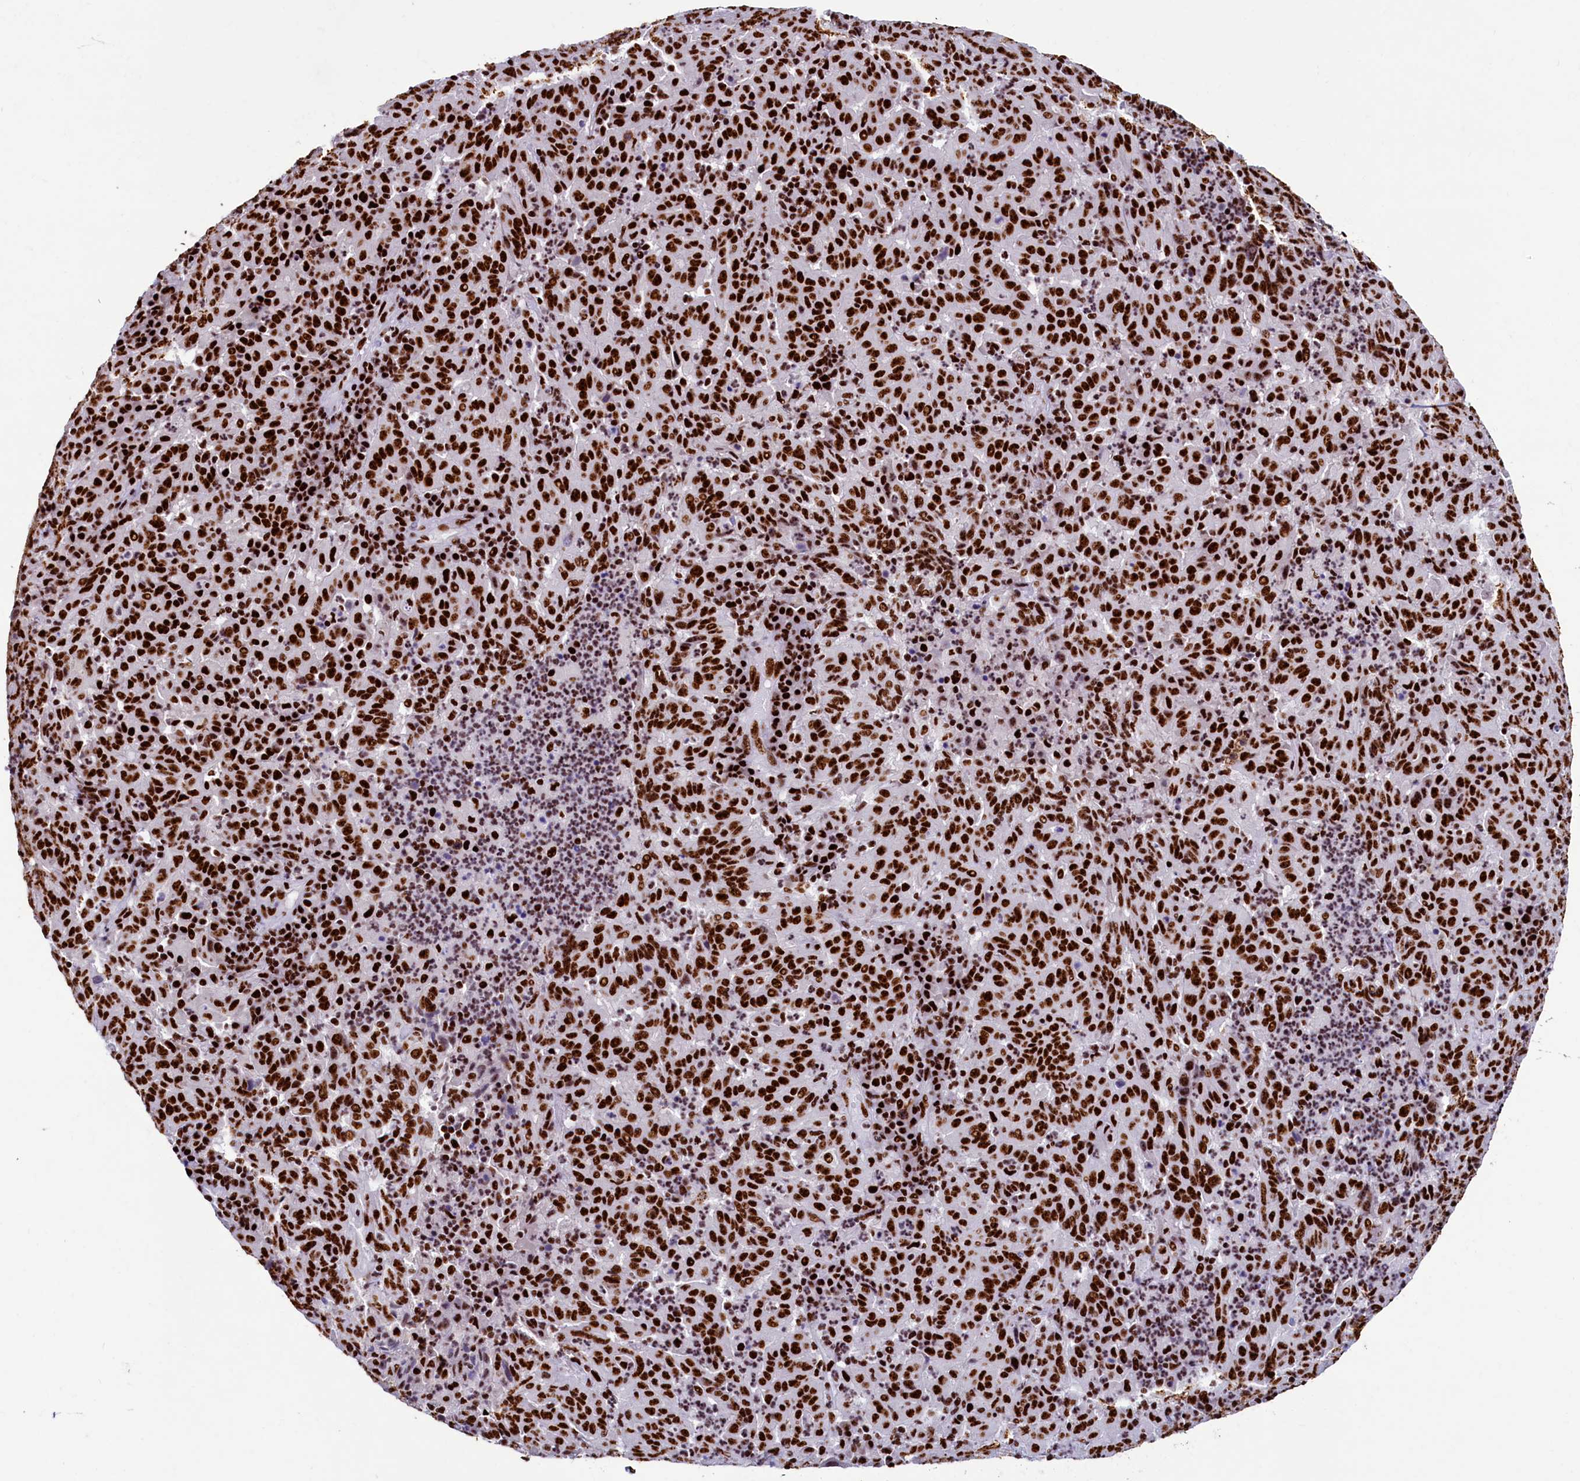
{"staining": {"intensity": "strong", "quantity": ">75%", "location": "nuclear"}, "tissue": "pancreatic cancer", "cell_type": "Tumor cells", "image_type": "cancer", "snomed": [{"axis": "morphology", "description": "Adenocarcinoma, NOS"}, {"axis": "topography", "description": "Pancreas"}], "caption": "About >75% of tumor cells in pancreatic cancer exhibit strong nuclear protein expression as visualized by brown immunohistochemical staining.", "gene": "SRRM2", "patient": {"sex": "male", "age": 63}}